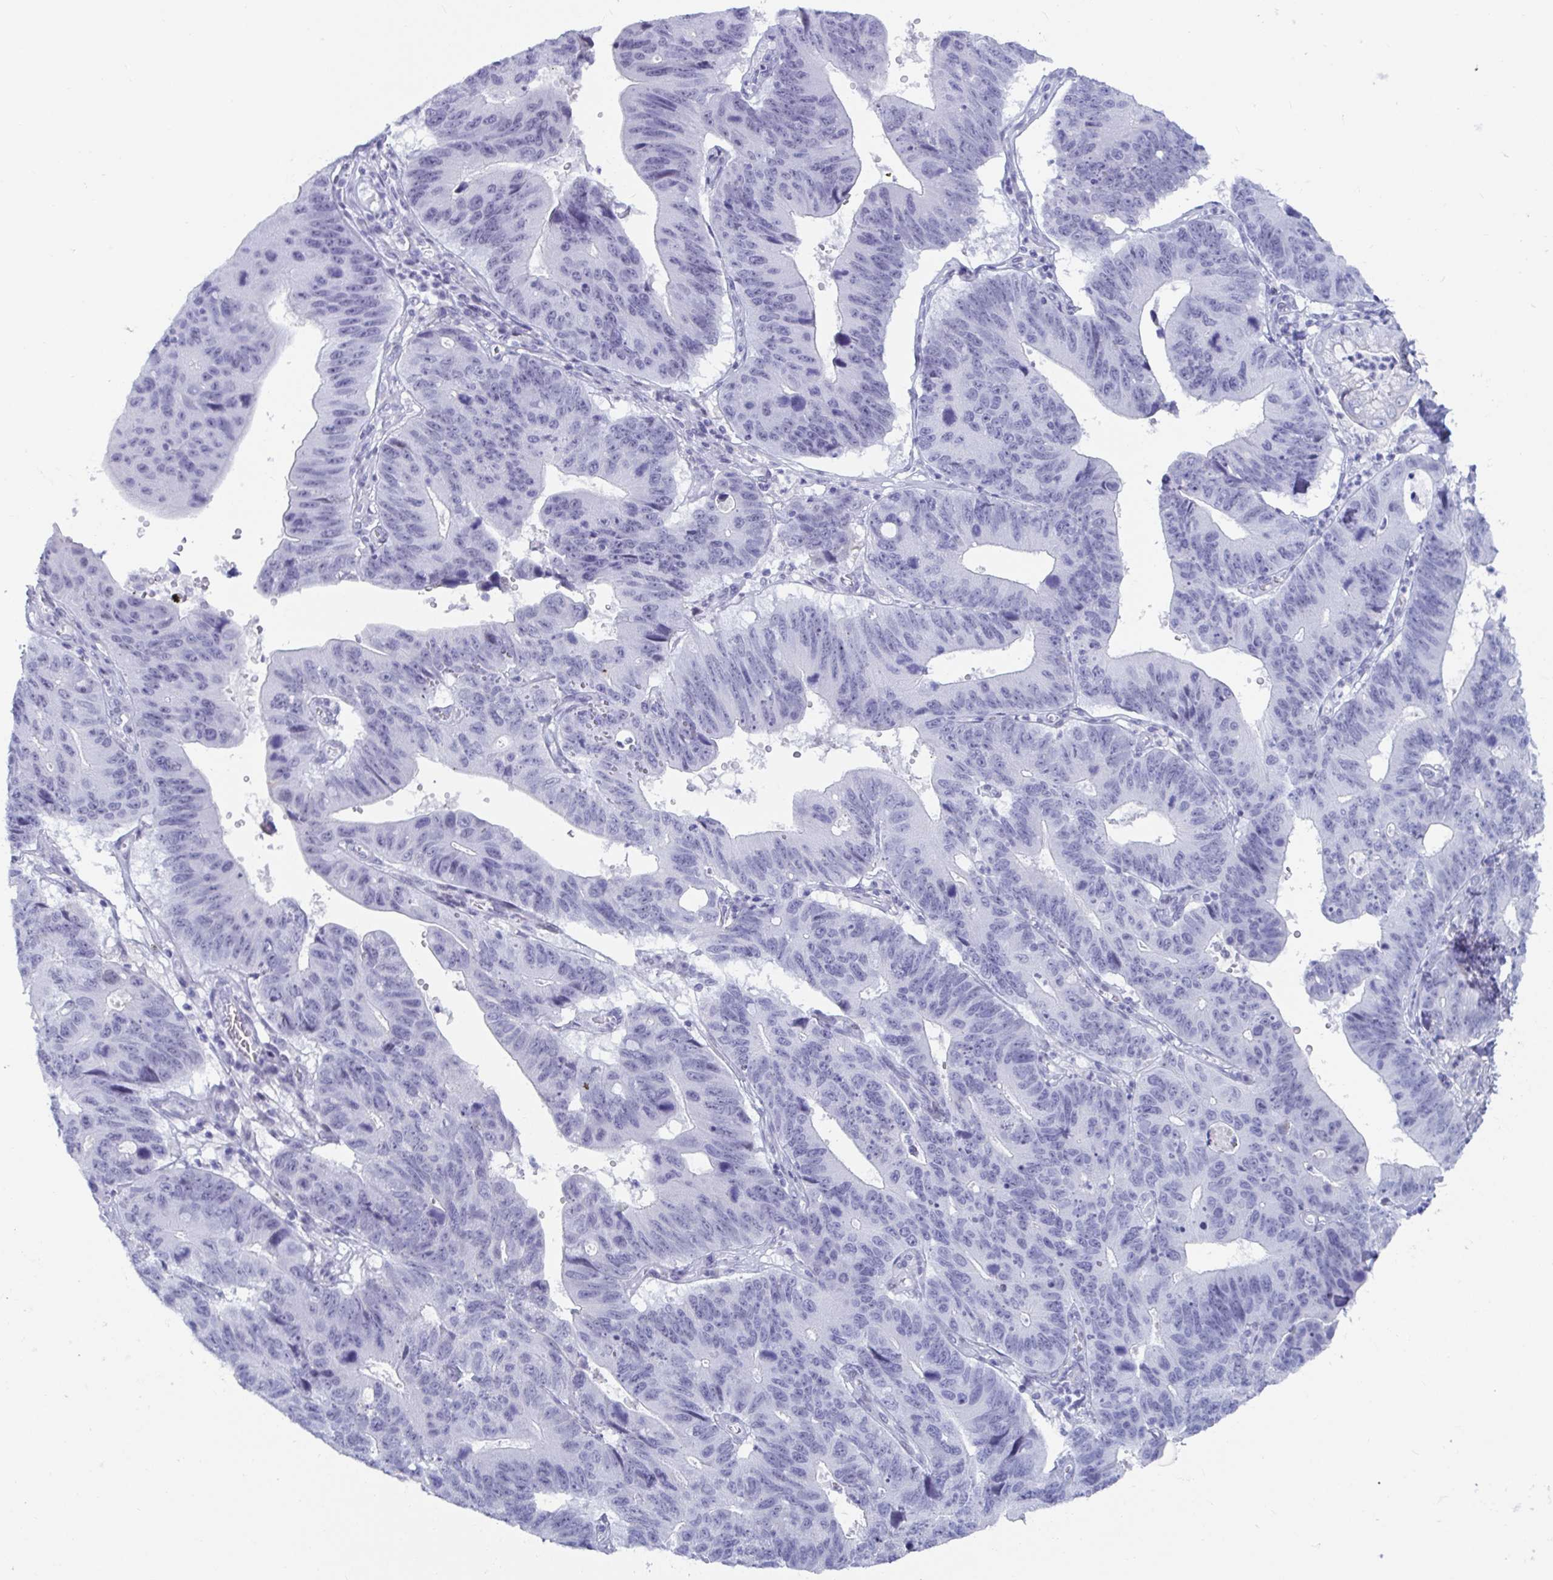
{"staining": {"intensity": "negative", "quantity": "none", "location": "none"}, "tissue": "stomach cancer", "cell_type": "Tumor cells", "image_type": "cancer", "snomed": [{"axis": "morphology", "description": "Adenocarcinoma, NOS"}, {"axis": "topography", "description": "Stomach"}], "caption": "Tumor cells show no significant protein positivity in stomach cancer (adenocarcinoma).", "gene": "NPY", "patient": {"sex": "male", "age": 59}}